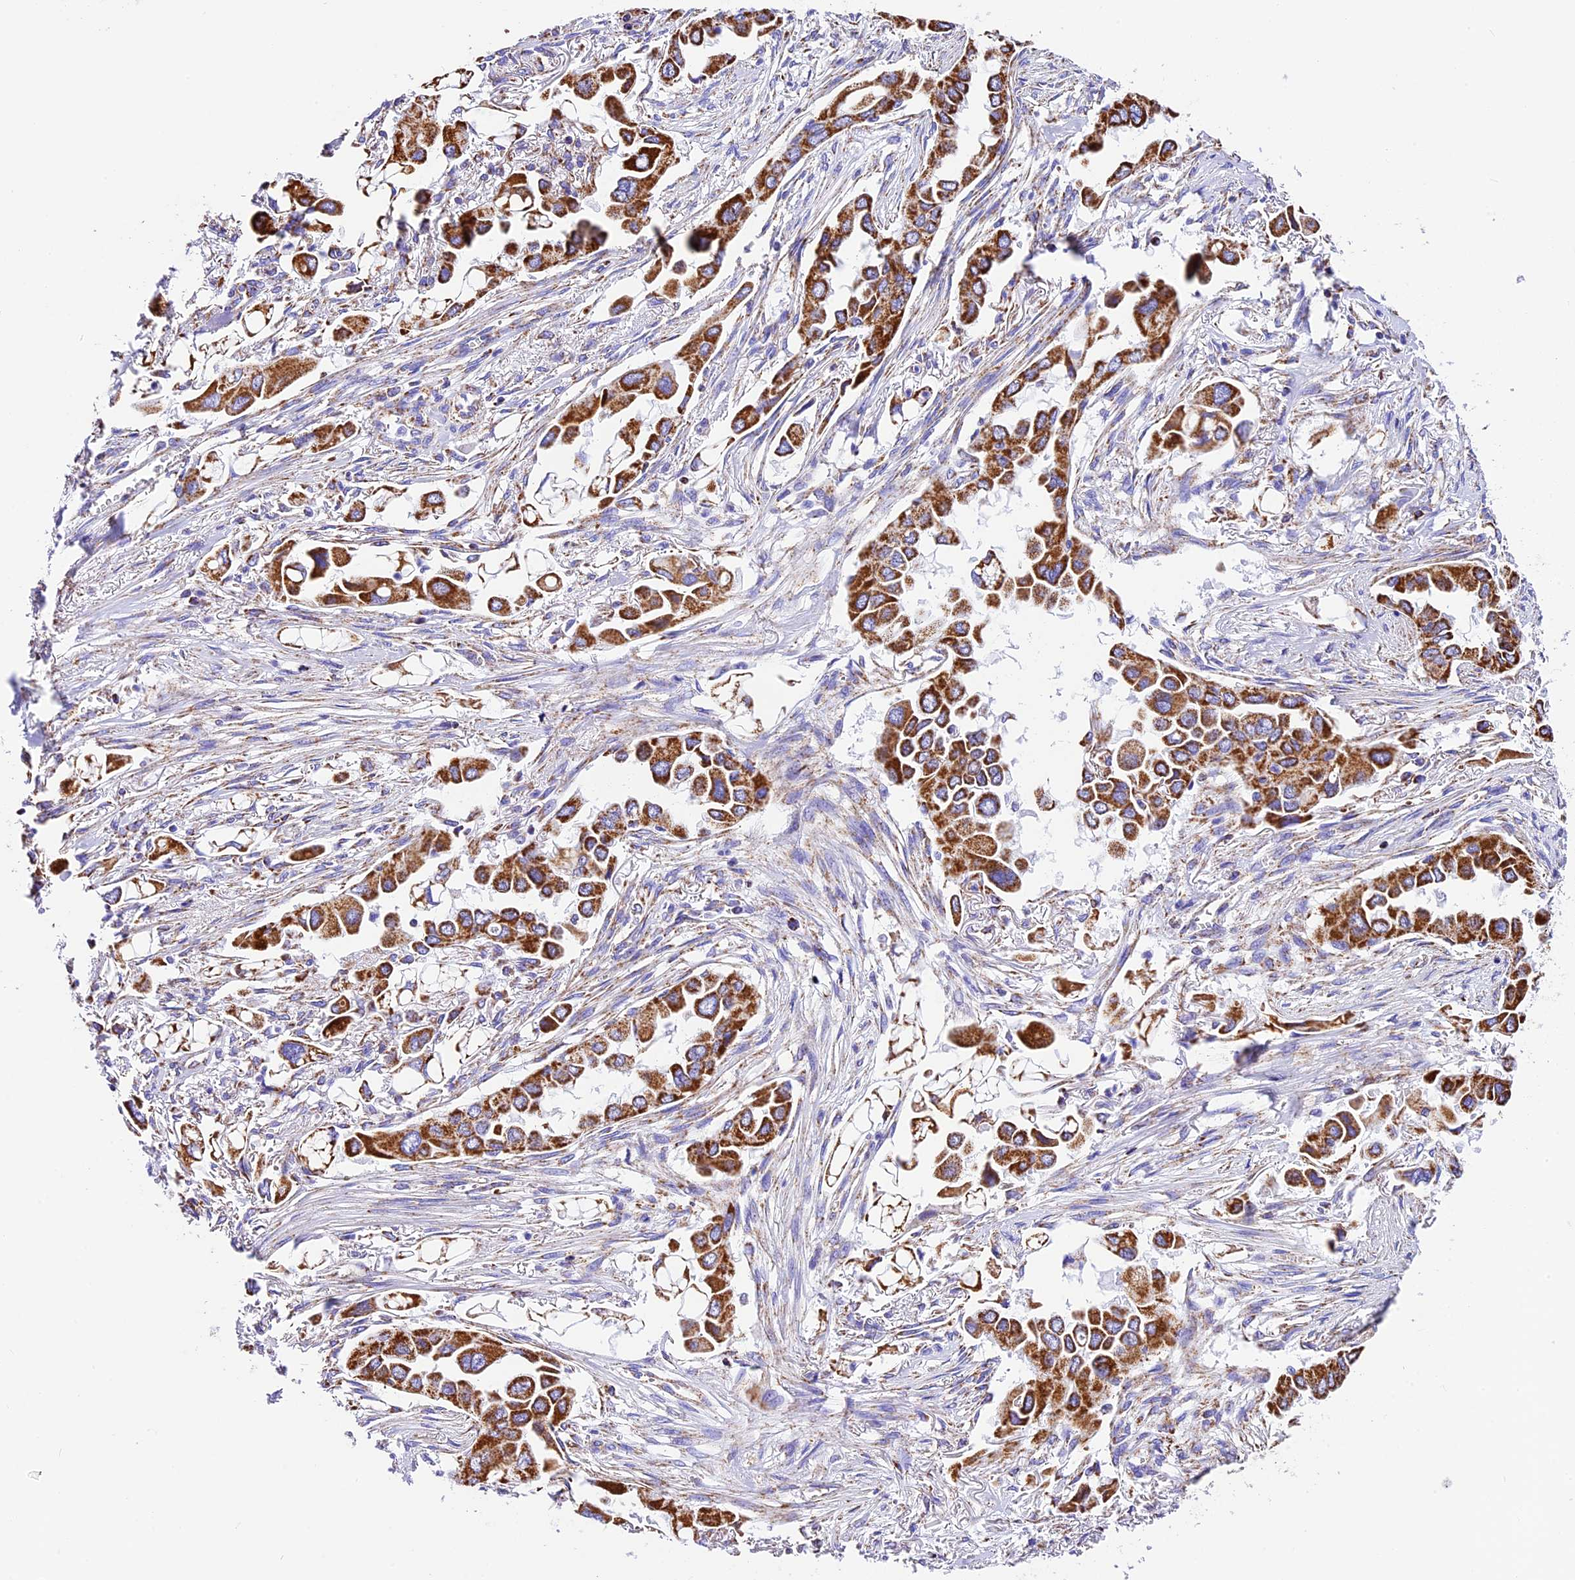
{"staining": {"intensity": "strong", "quantity": ">75%", "location": "cytoplasmic/membranous"}, "tissue": "lung cancer", "cell_type": "Tumor cells", "image_type": "cancer", "snomed": [{"axis": "morphology", "description": "Adenocarcinoma, NOS"}, {"axis": "topography", "description": "Lung"}], "caption": "Human lung cancer stained with a brown dye exhibits strong cytoplasmic/membranous positive staining in about >75% of tumor cells.", "gene": "DCAF5", "patient": {"sex": "female", "age": 76}}